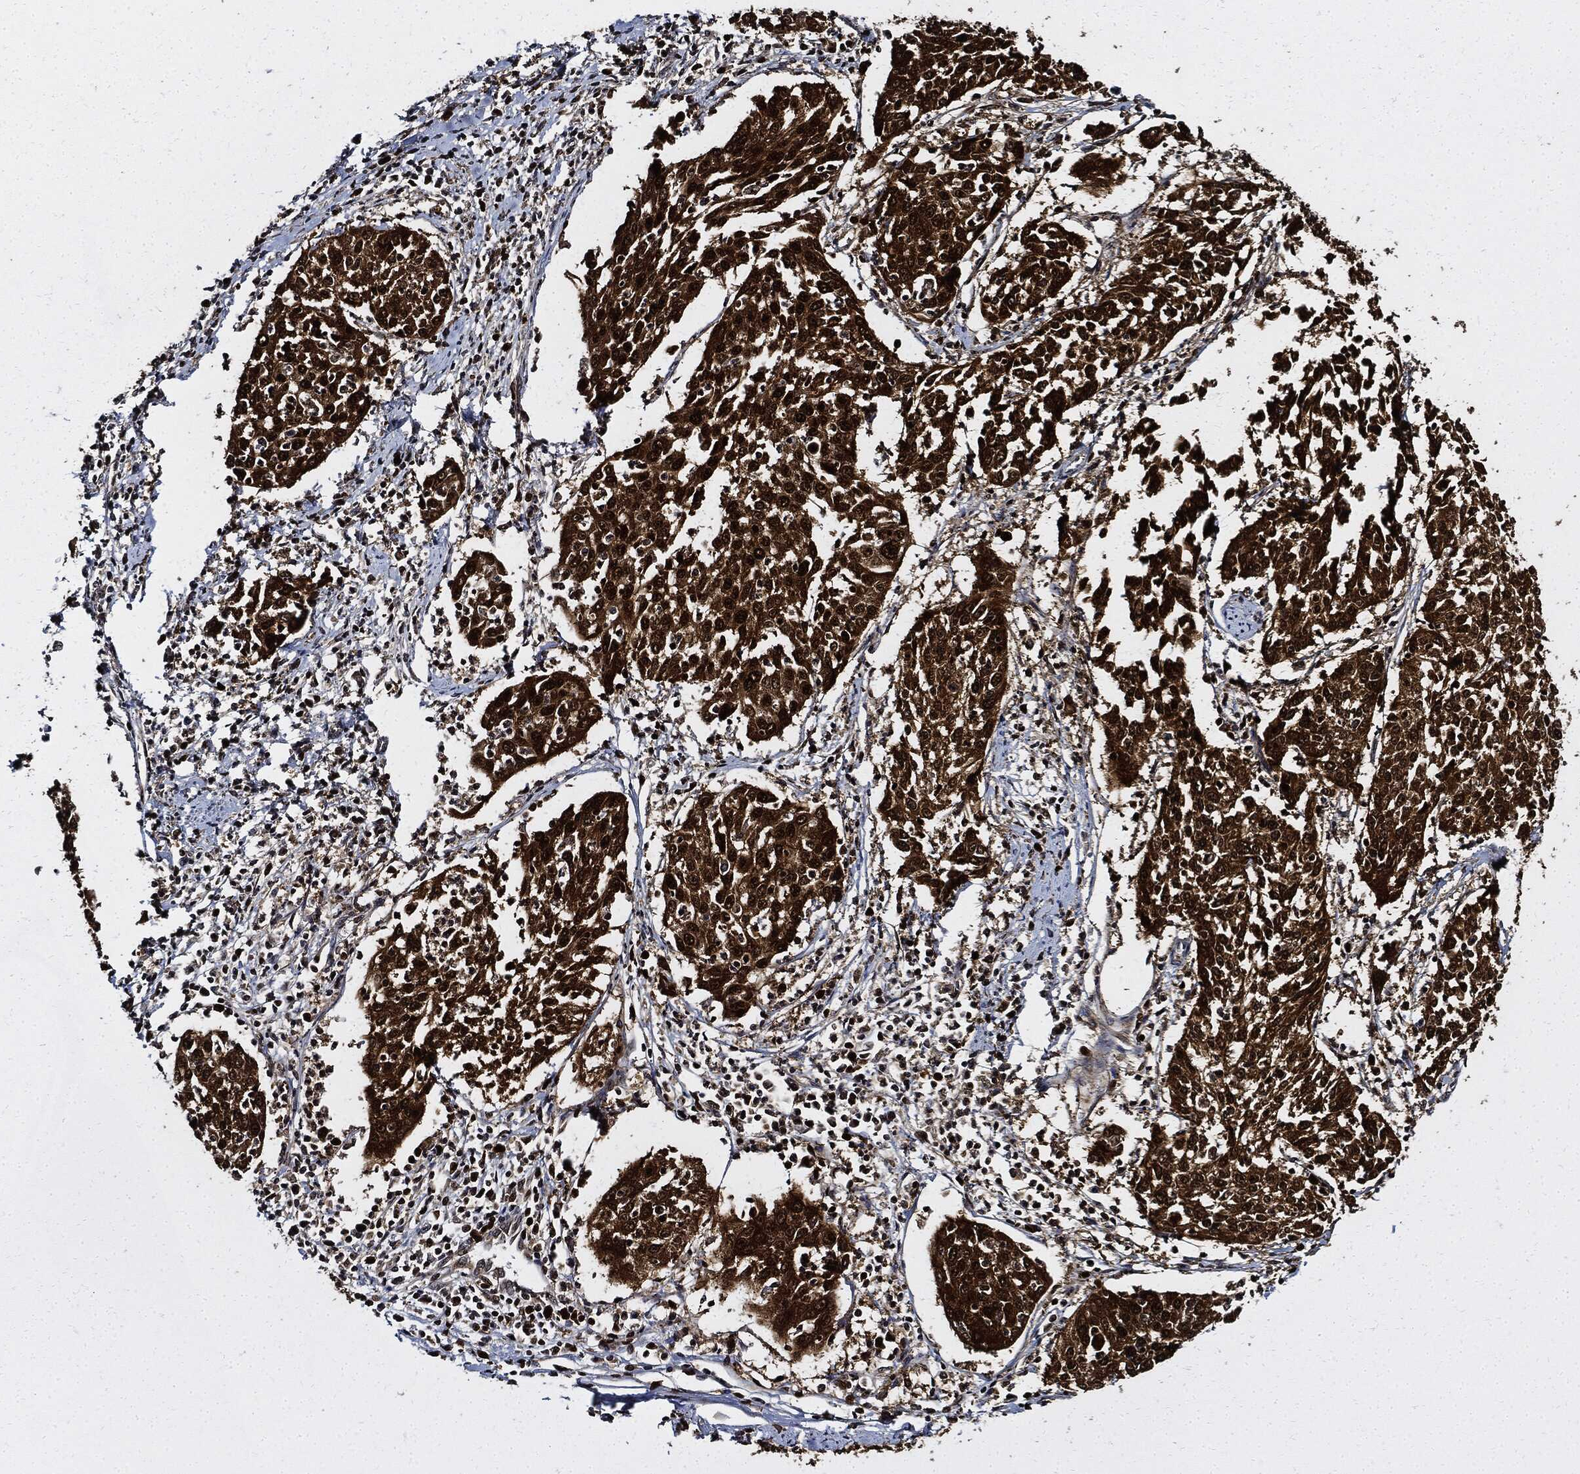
{"staining": {"intensity": "strong", "quantity": ">75%", "location": "cytoplasmic/membranous,nuclear"}, "tissue": "cervical cancer", "cell_type": "Tumor cells", "image_type": "cancer", "snomed": [{"axis": "morphology", "description": "Squamous cell carcinoma, NOS"}, {"axis": "topography", "description": "Cervix"}], "caption": "Protein expression analysis of human cervical squamous cell carcinoma reveals strong cytoplasmic/membranous and nuclear staining in approximately >75% of tumor cells.", "gene": "PCNA", "patient": {"sex": "female", "age": 41}}